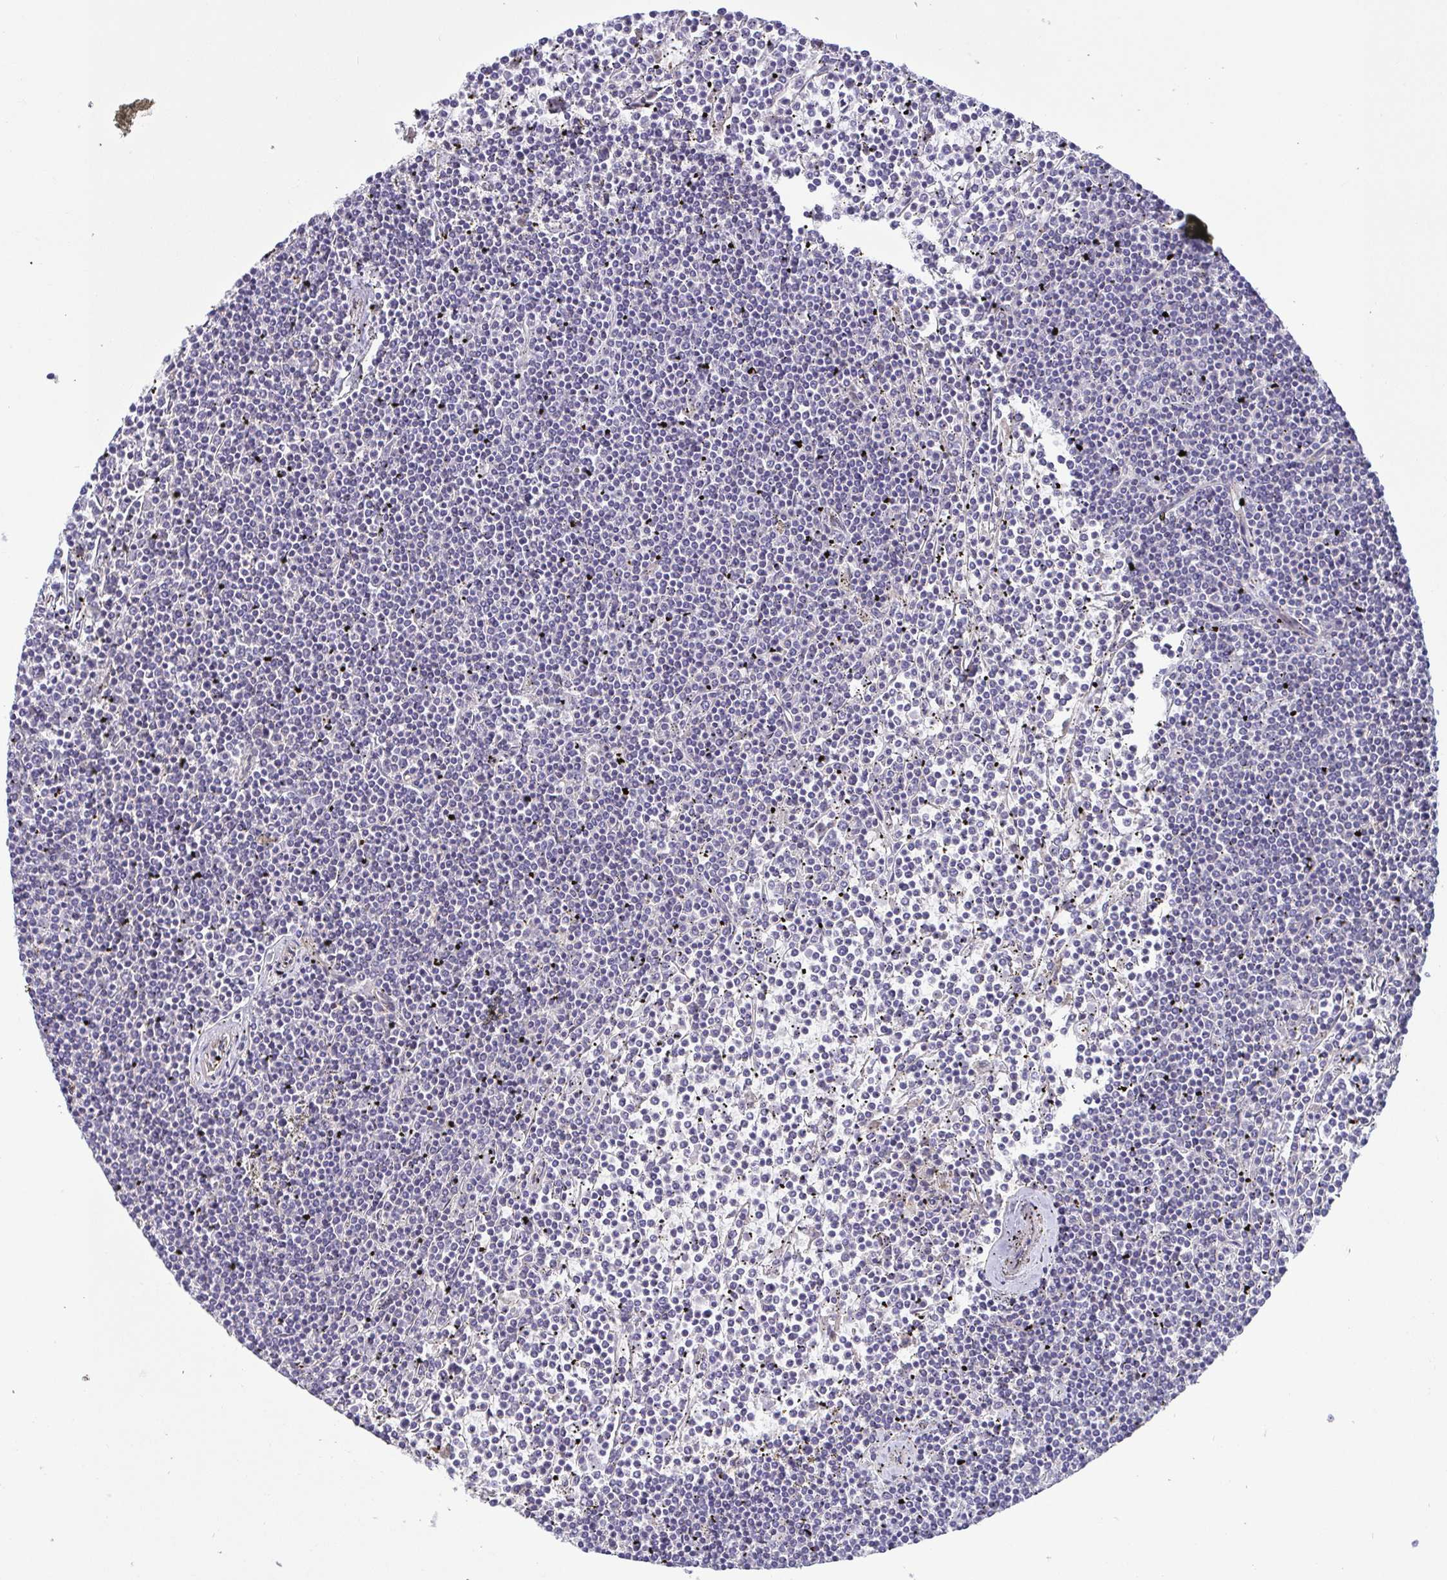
{"staining": {"intensity": "negative", "quantity": "none", "location": "none"}, "tissue": "lymphoma", "cell_type": "Tumor cells", "image_type": "cancer", "snomed": [{"axis": "morphology", "description": "Malignant lymphoma, non-Hodgkin's type, Low grade"}, {"axis": "topography", "description": "Spleen"}], "caption": "Immunohistochemical staining of human low-grade malignant lymphoma, non-Hodgkin's type displays no significant positivity in tumor cells.", "gene": "LMF2", "patient": {"sex": "female", "age": 19}}